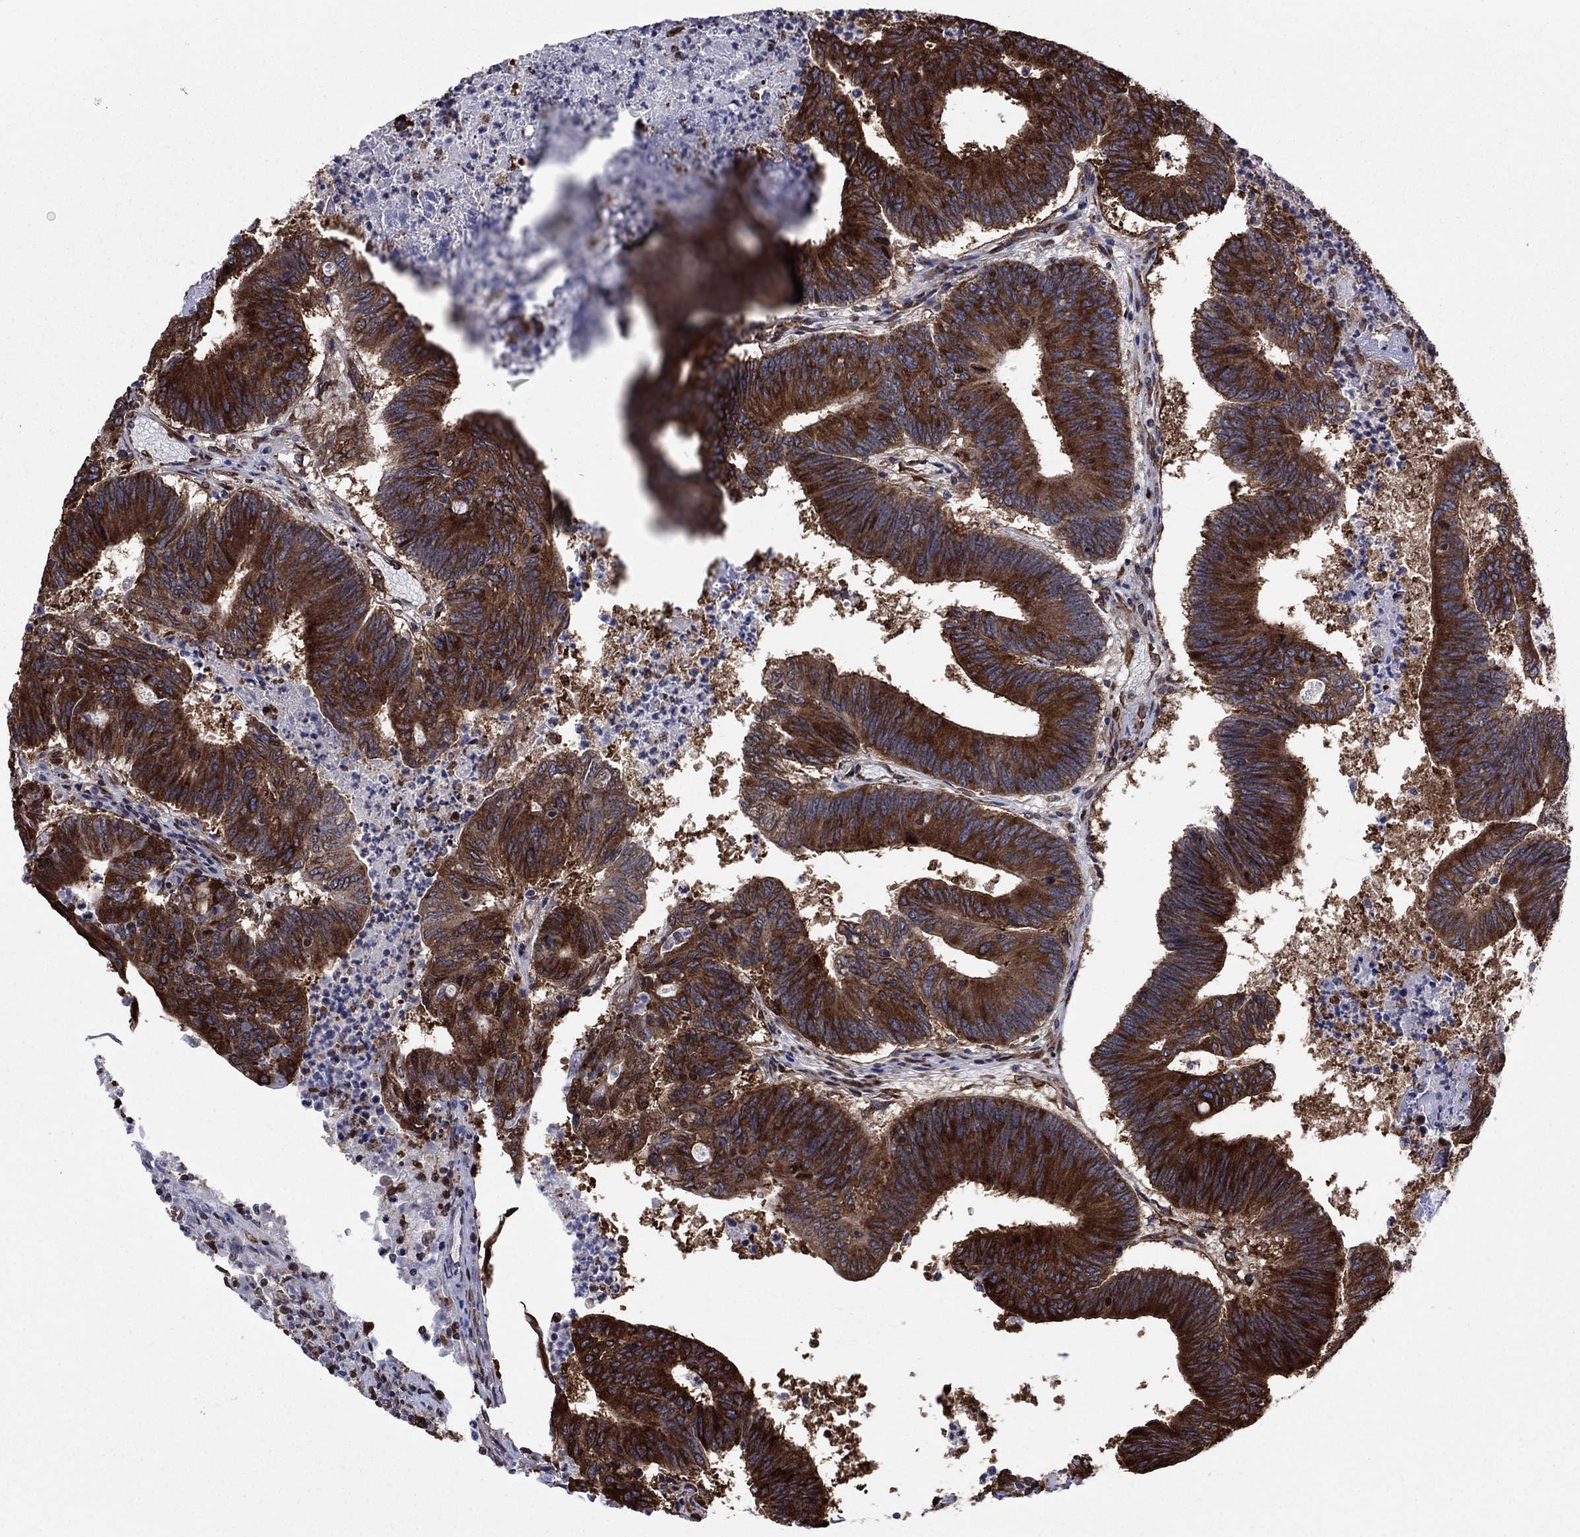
{"staining": {"intensity": "strong", "quantity": ">75%", "location": "cytoplasmic/membranous"}, "tissue": "colorectal cancer", "cell_type": "Tumor cells", "image_type": "cancer", "snomed": [{"axis": "morphology", "description": "Adenocarcinoma, NOS"}, {"axis": "topography", "description": "Colon"}], "caption": "Strong cytoplasmic/membranous positivity for a protein is present in approximately >75% of tumor cells of colorectal cancer using immunohistochemistry.", "gene": "YBX1", "patient": {"sex": "female", "age": 70}}